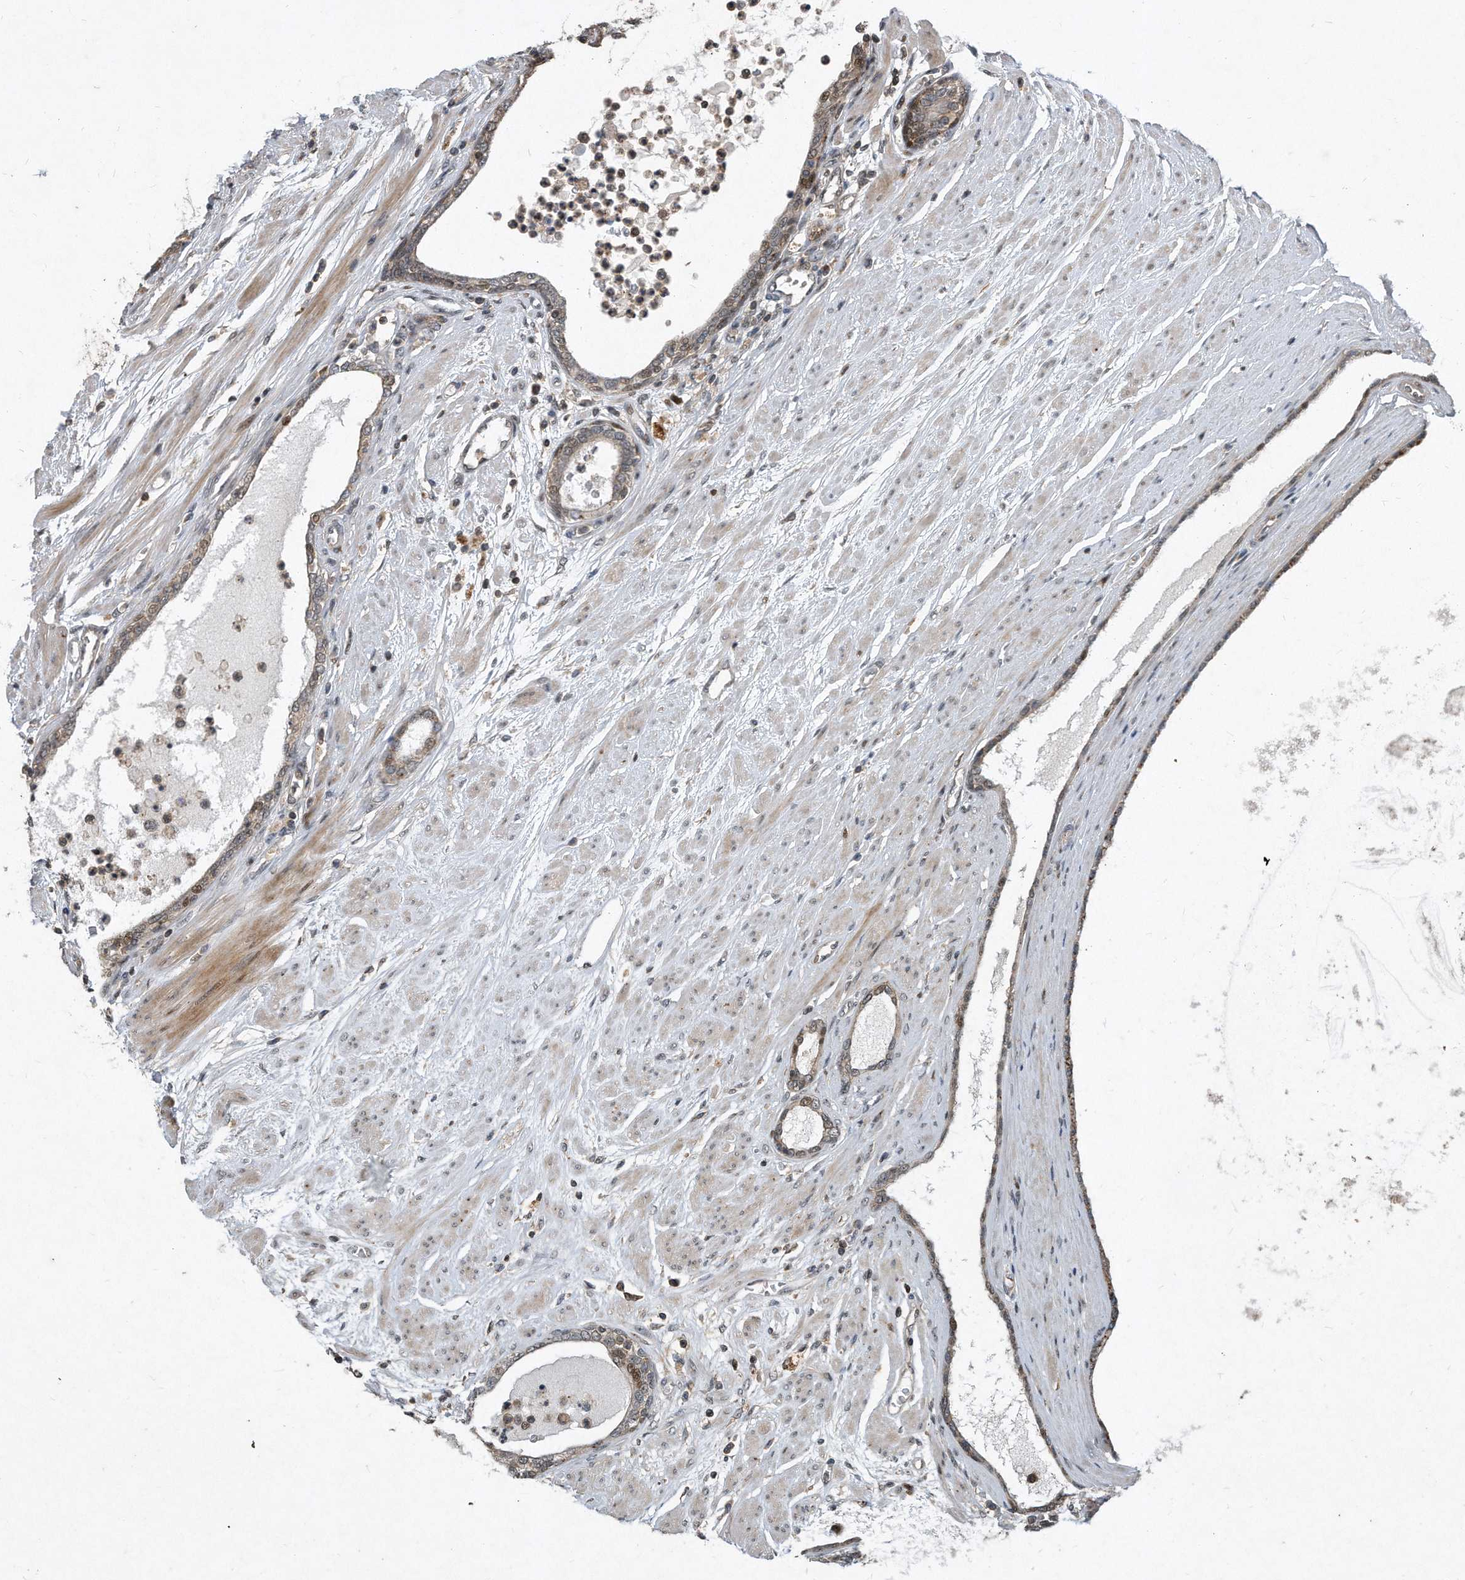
{"staining": {"intensity": "weak", "quantity": "25%-75%", "location": "cytoplasmic/membranous,nuclear"}, "tissue": "prostate cancer", "cell_type": "Tumor cells", "image_type": "cancer", "snomed": [{"axis": "morphology", "description": "Adenocarcinoma, Low grade"}, {"axis": "topography", "description": "Prostate"}], "caption": "Low-grade adenocarcinoma (prostate) stained for a protein shows weak cytoplasmic/membranous and nuclear positivity in tumor cells. The protein of interest is stained brown, and the nuclei are stained in blue (DAB IHC with brightfield microscopy, high magnification).", "gene": "PGBD2", "patient": {"sex": "male", "age": 60}}